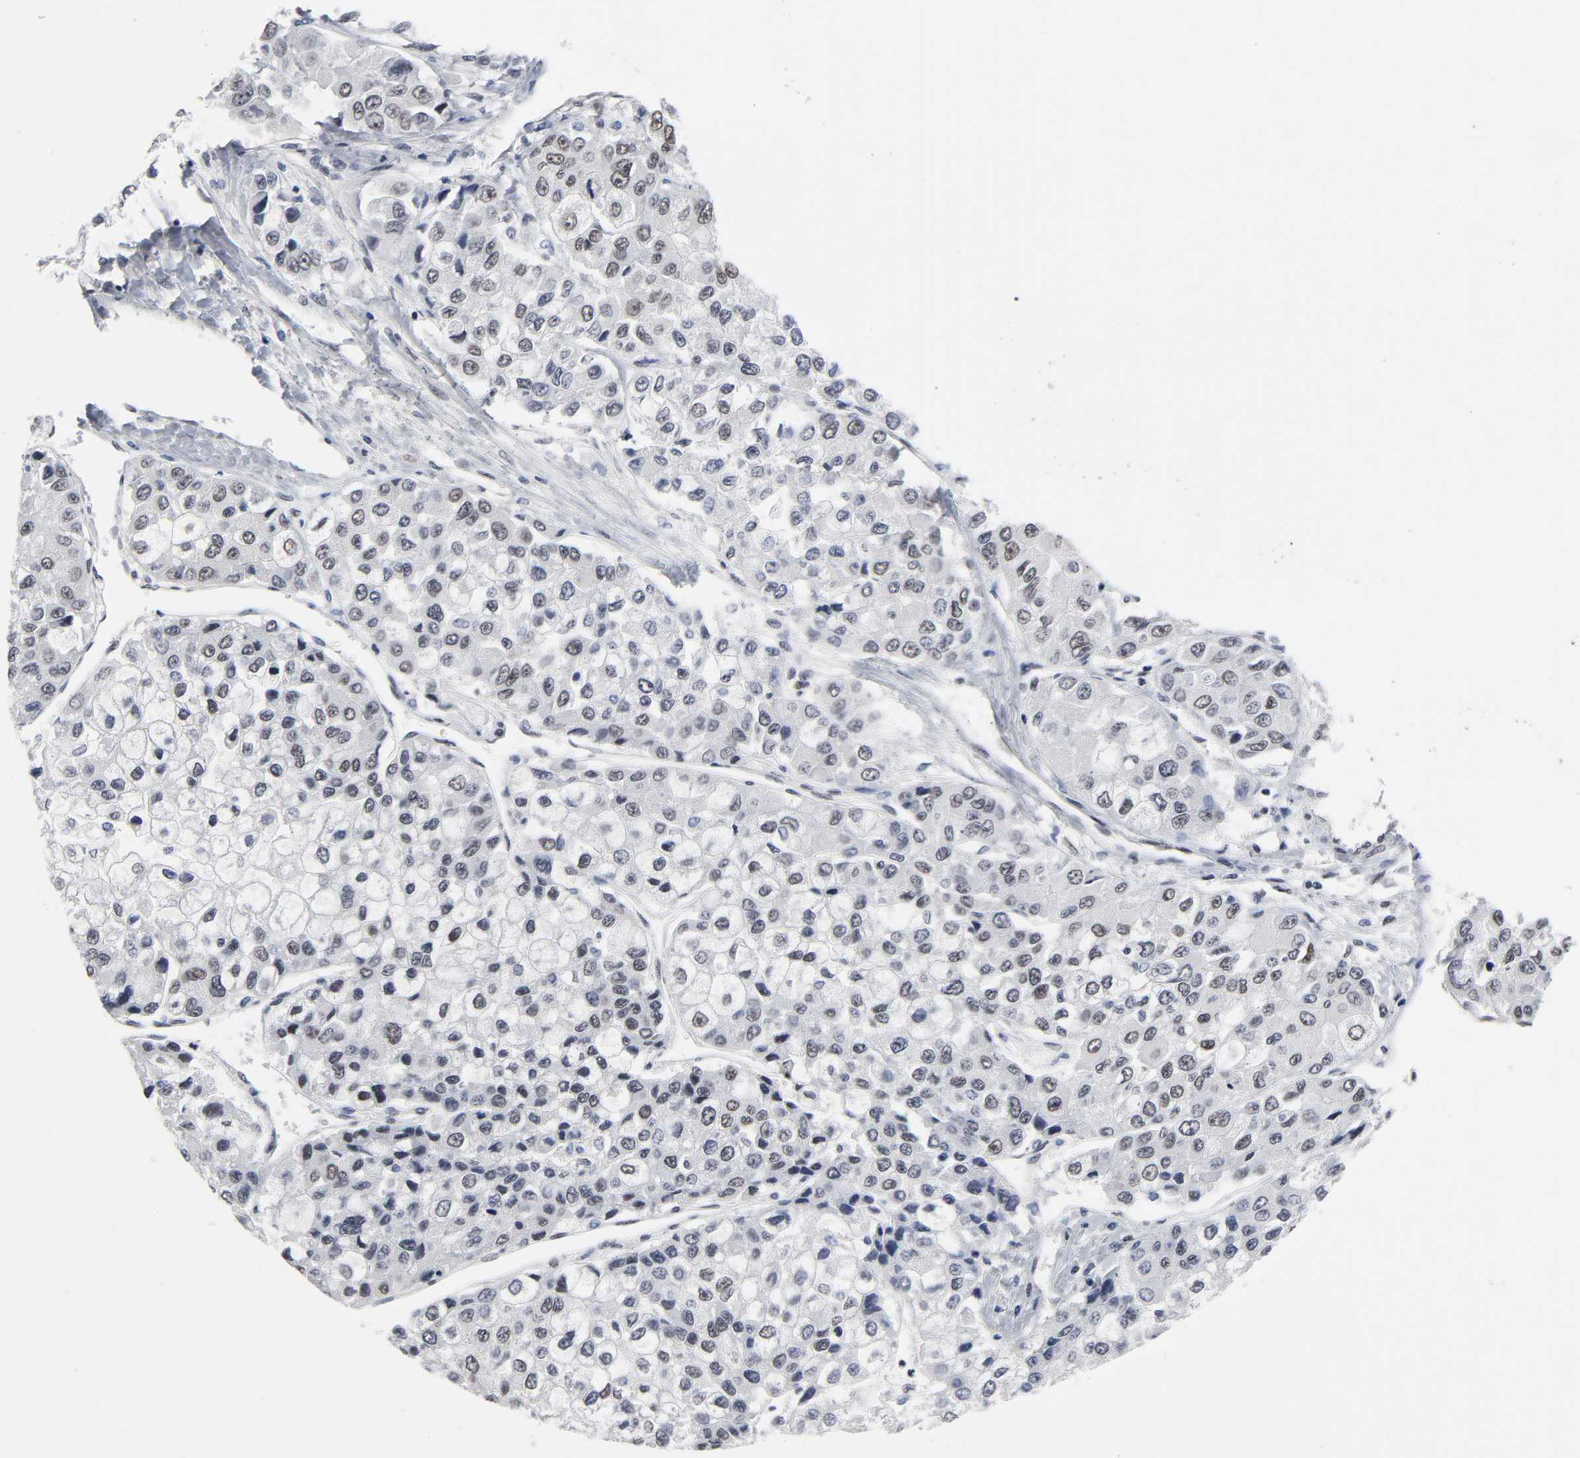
{"staining": {"intensity": "weak", "quantity": "25%-75%", "location": "nuclear"}, "tissue": "liver cancer", "cell_type": "Tumor cells", "image_type": "cancer", "snomed": [{"axis": "morphology", "description": "Carcinoma, Hepatocellular, NOS"}, {"axis": "topography", "description": "Liver"}], "caption": "Immunohistochemical staining of human hepatocellular carcinoma (liver) demonstrates low levels of weak nuclear protein expression in about 25%-75% of tumor cells. The staining was performed using DAB, with brown indicating positive protein expression. Nuclei are stained blue with hematoxylin.", "gene": "TRIM33", "patient": {"sex": "female", "age": 66}}